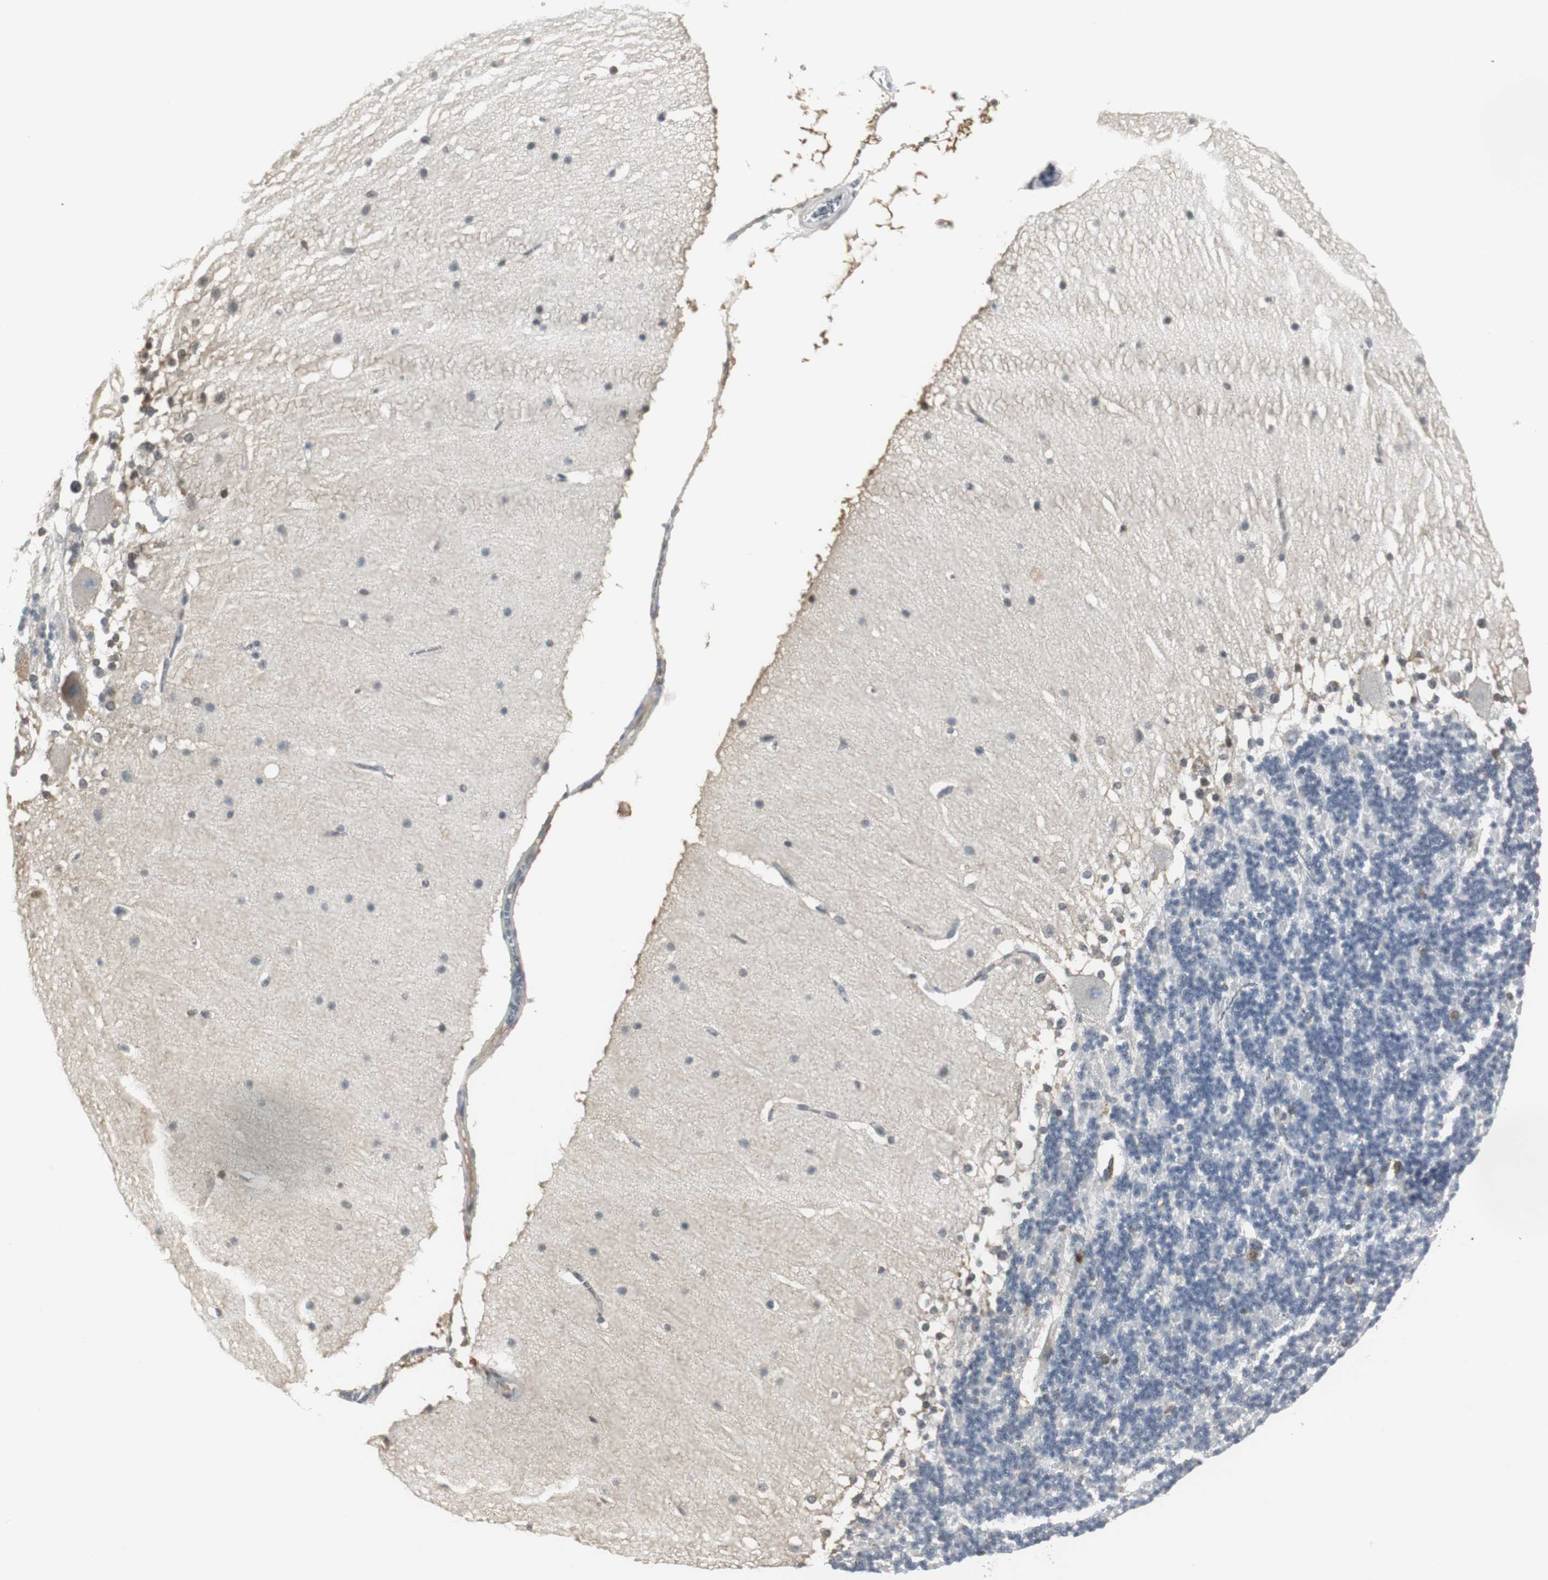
{"staining": {"intensity": "strong", "quantity": "<25%", "location": "nuclear"}, "tissue": "cerebellum", "cell_type": "Cells in granular layer", "image_type": "normal", "snomed": [{"axis": "morphology", "description": "Normal tissue, NOS"}, {"axis": "topography", "description": "Cerebellum"}], "caption": "Immunohistochemical staining of benign human cerebellum displays medium levels of strong nuclear staining in about <25% of cells in granular layer.", "gene": "PLIN3", "patient": {"sex": "female", "age": 19}}